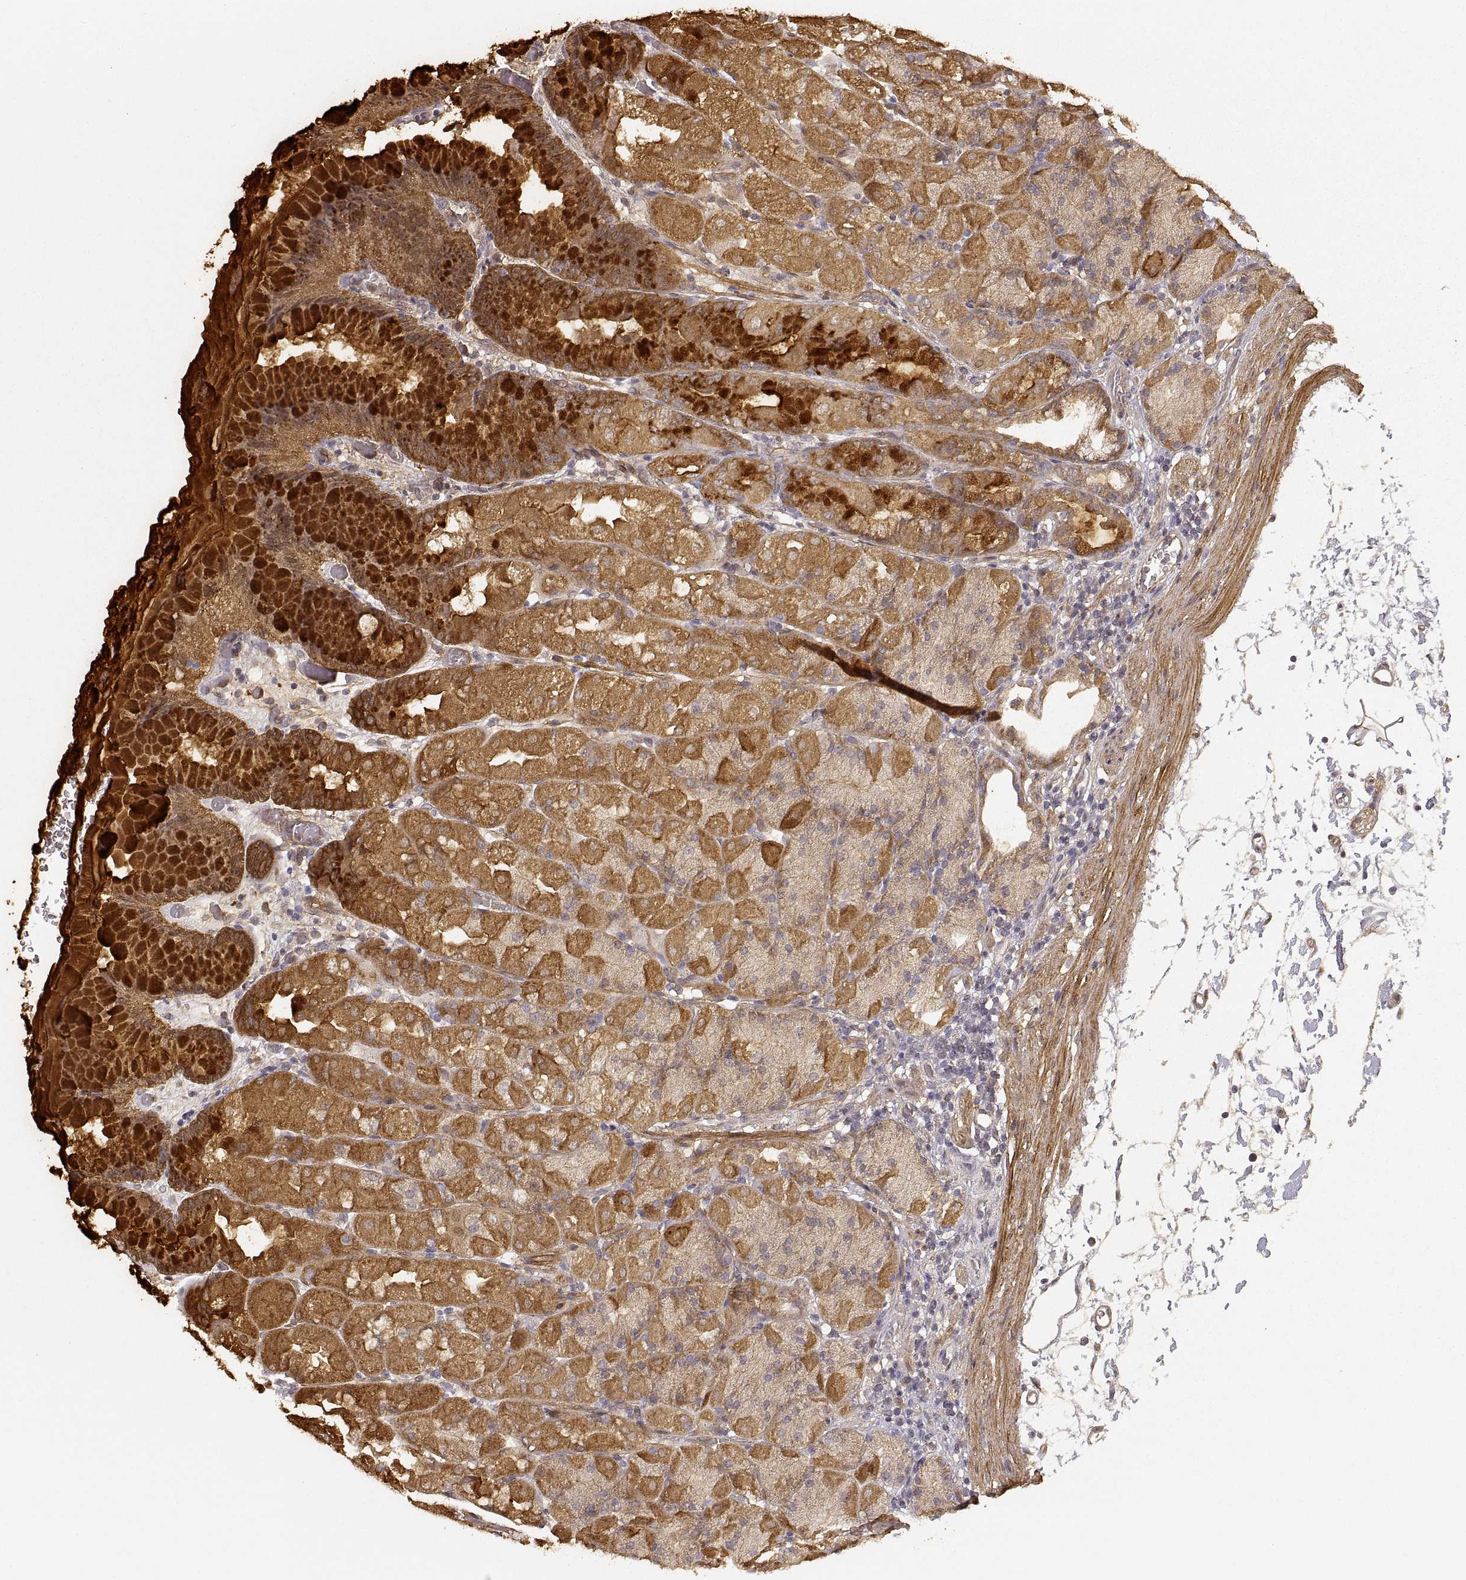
{"staining": {"intensity": "moderate", "quantity": ">75%", "location": "cytoplasmic/membranous"}, "tissue": "stomach", "cell_type": "Glandular cells", "image_type": "normal", "snomed": [{"axis": "morphology", "description": "Normal tissue, NOS"}, {"axis": "topography", "description": "Stomach, upper"}, {"axis": "topography", "description": "Stomach"}, {"axis": "topography", "description": "Stomach, lower"}], "caption": "High-power microscopy captured an immunohistochemistry photomicrograph of unremarkable stomach, revealing moderate cytoplasmic/membranous expression in approximately >75% of glandular cells.", "gene": "LAMA4", "patient": {"sex": "male", "age": 62}}